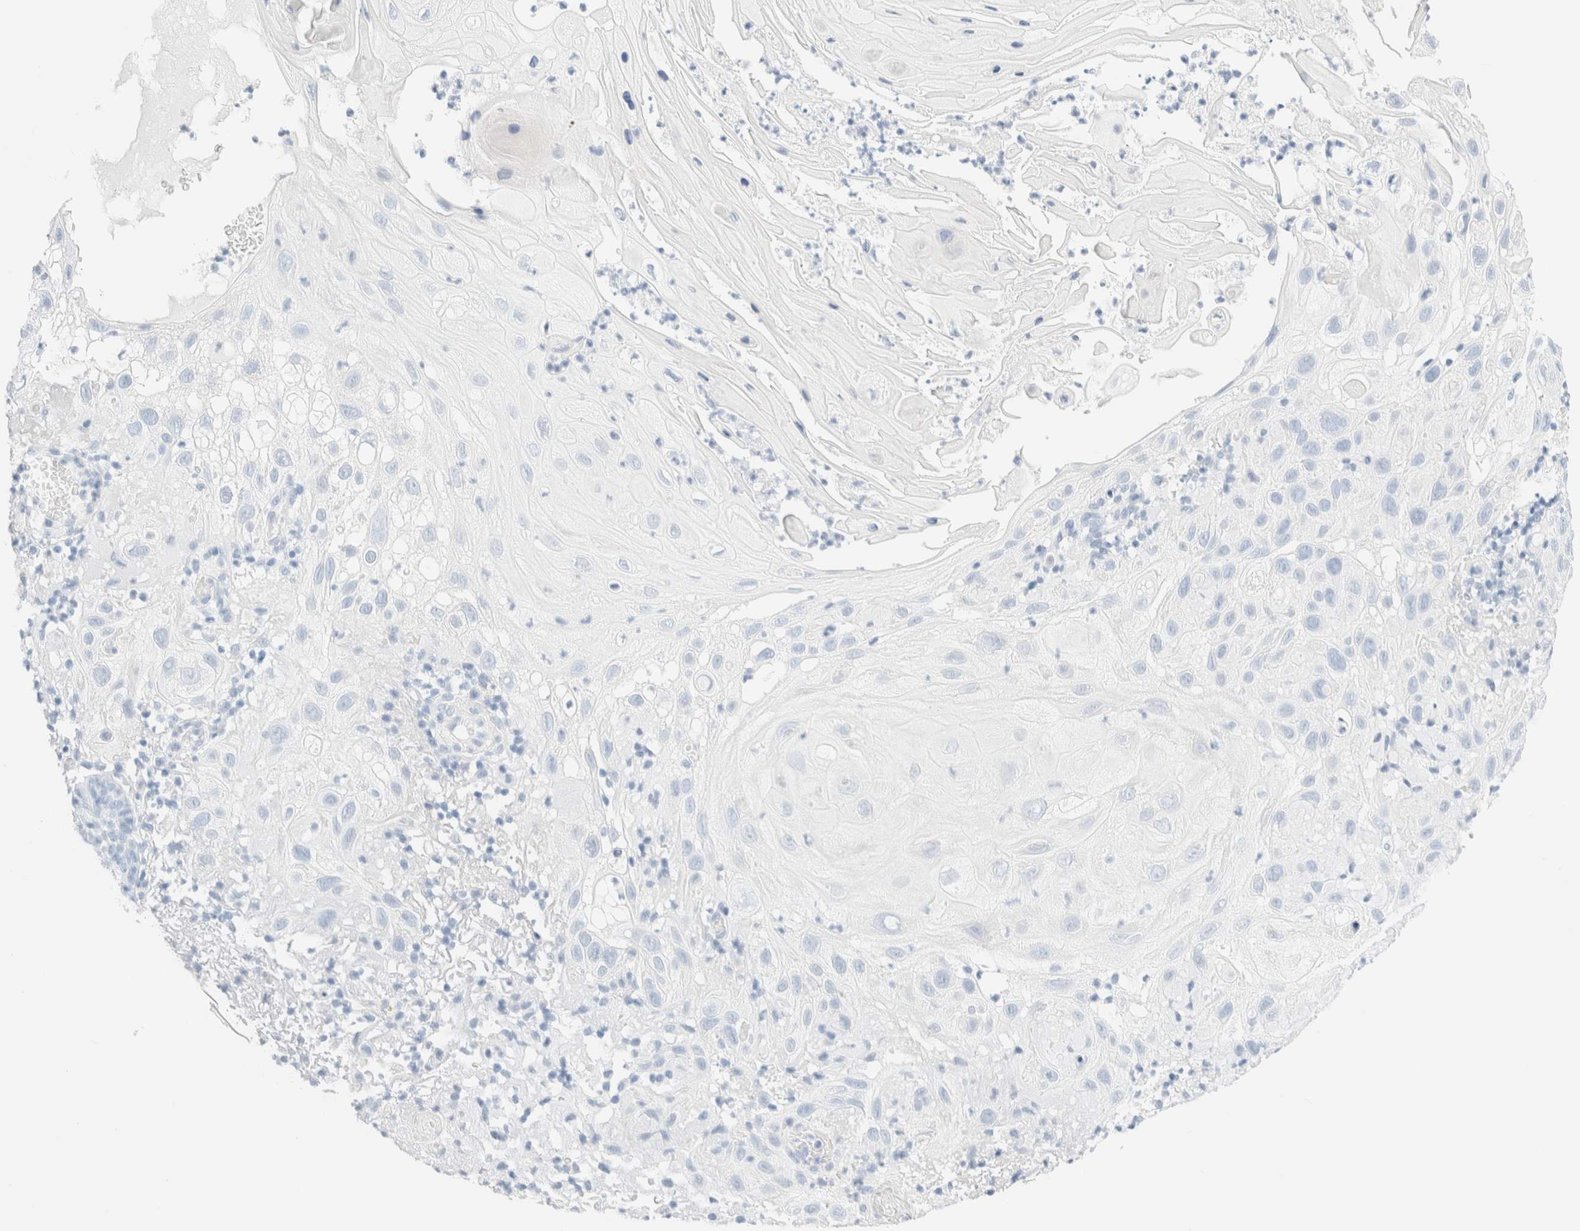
{"staining": {"intensity": "negative", "quantity": "none", "location": "none"}, "tissue": "skin cancer", "cell_type": "Tumor cells", "image_type": "cancer", "snomed": [{"axis": "morphology", "description": "Squamous cell carcinoma, NOS"}, {"axis": "topography", "description": "Skin"}], "caption": "This is an IHC micrograph of human skin squamous cell carcinoma. There is no expression in tumor cells.", "gene": "DPYS", "patient": {"sex": "female", "age": 96}}